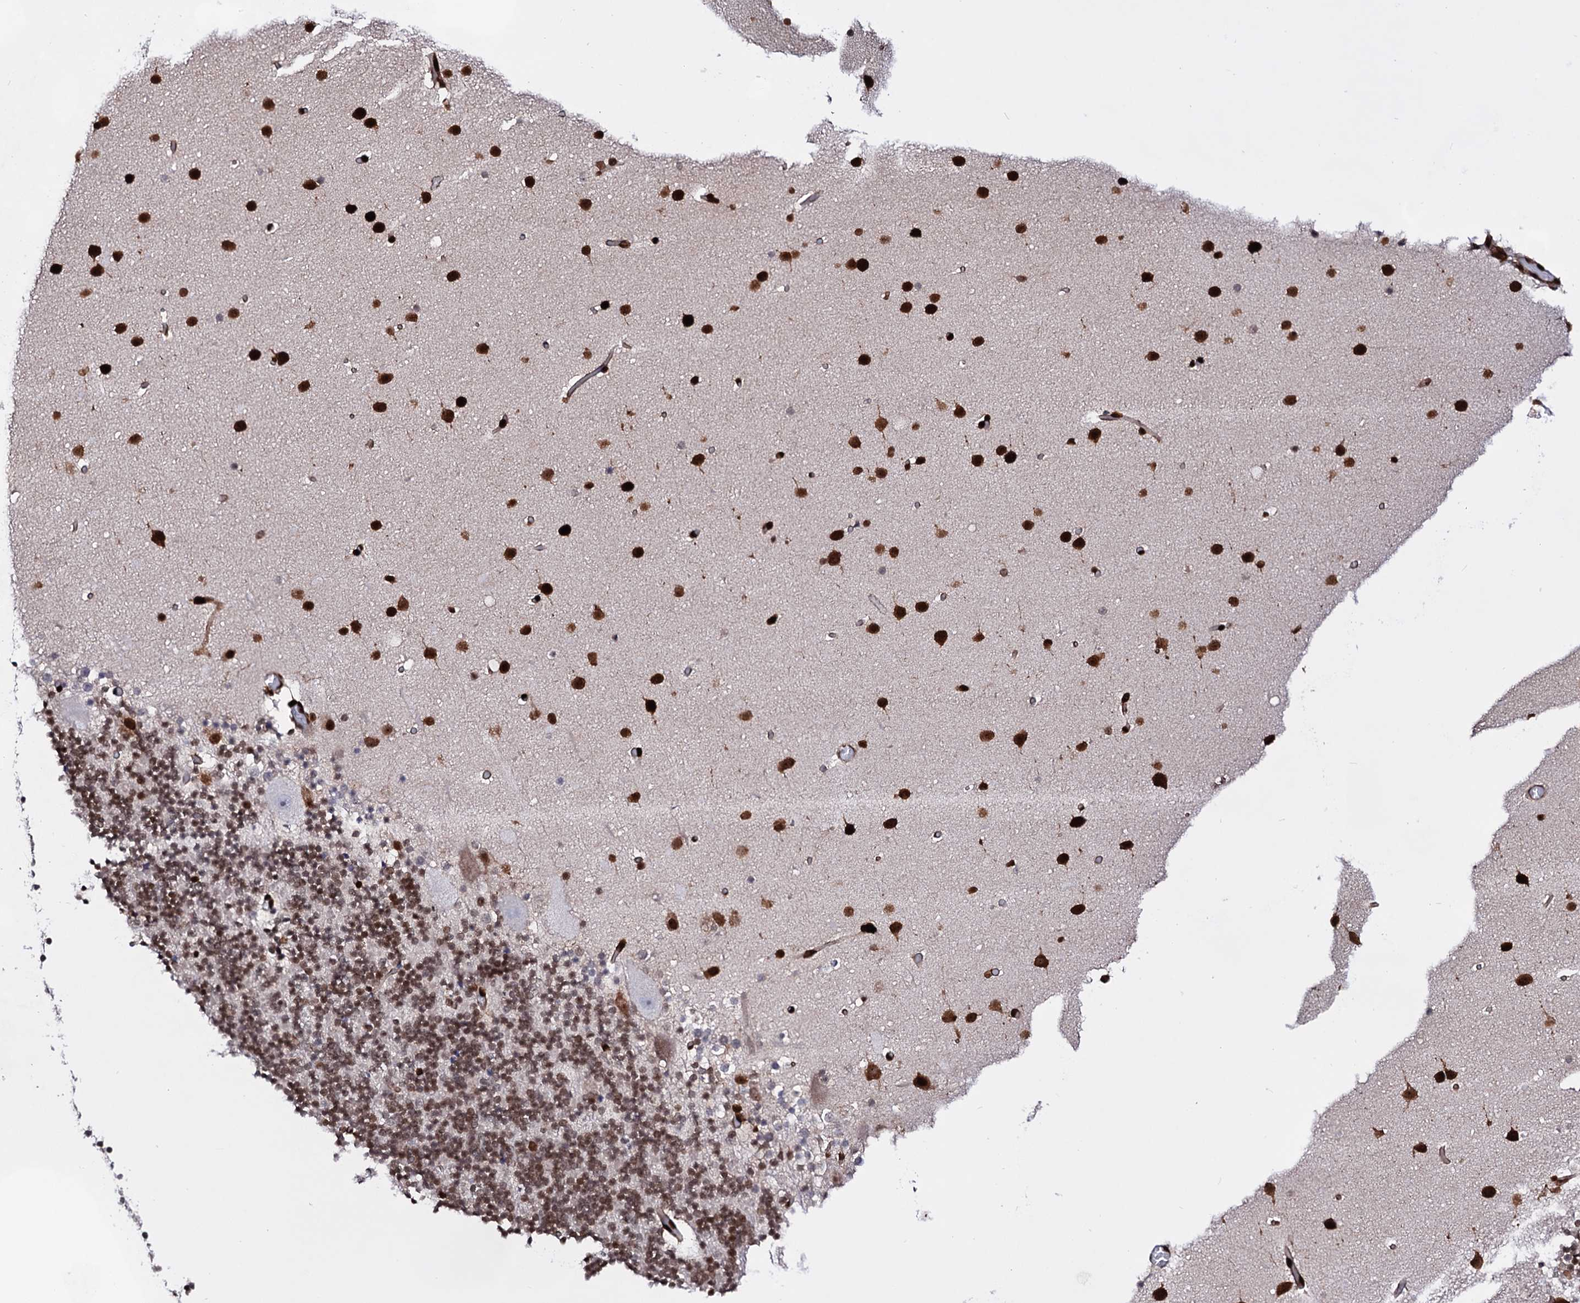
{"staining": {"intensity": "moderate", "quantity": ">75%", "location": "nuclear"}, "tissue": "cerebellum", "cell_type": "Cells in granular layer", "image_type": "normal", "snomed": [{"axis": "morphology", "description": "Normal tissue, NOS"}, {"axis": "topography", "description": "Cerebellum"}], "caption": "IHC photomicrograph of normal human cerebellum stained for a protein (brown), which demonstrates medium levels of moderate nuclear positivity in about >75% of cells in granular layer.", "gene": "HMGB2", "patient": {"sex": "male", "age": 57}}